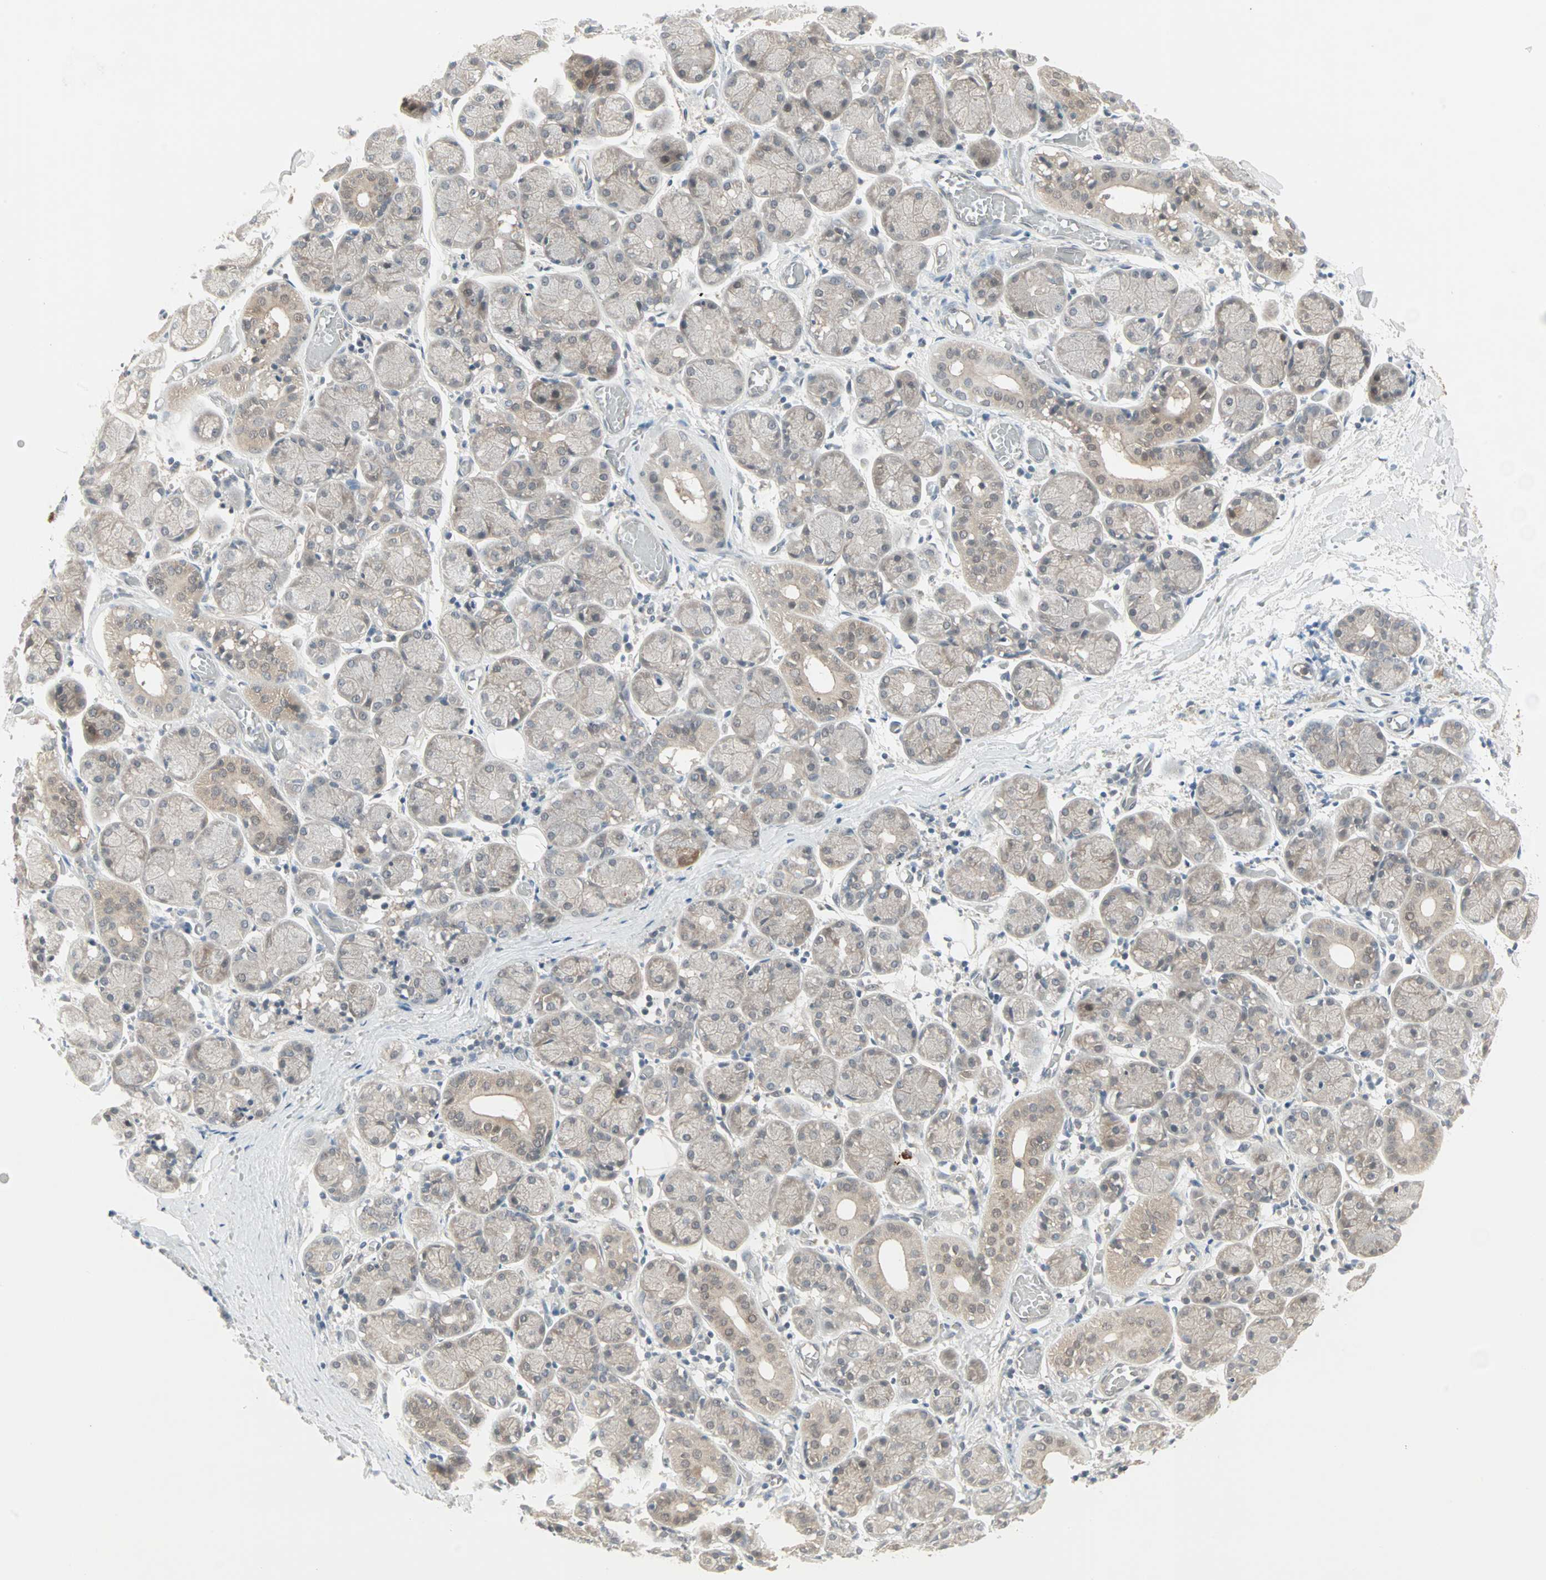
{"staining": {"intensity": "weak", "quantity": "<25%", "location": "cytoplasmic/membranous"}, "tissue": "salivary gland", "cell_type": "Glandular cells", "image_type": "normal", "snomed": [{"axis": "morphology", "description": "Normal tissue, NOS"}, {"axis": "topography", "description": "Salivary gland"}], "caption": "Micrograph shows no protein positivity in glandular cells of unremarkable salivary gland. (Immunohistochemistry, brightfield microscopy, high magnification).", "gene": "PTPA", "patient": {"sex": "female", "age": 24}}